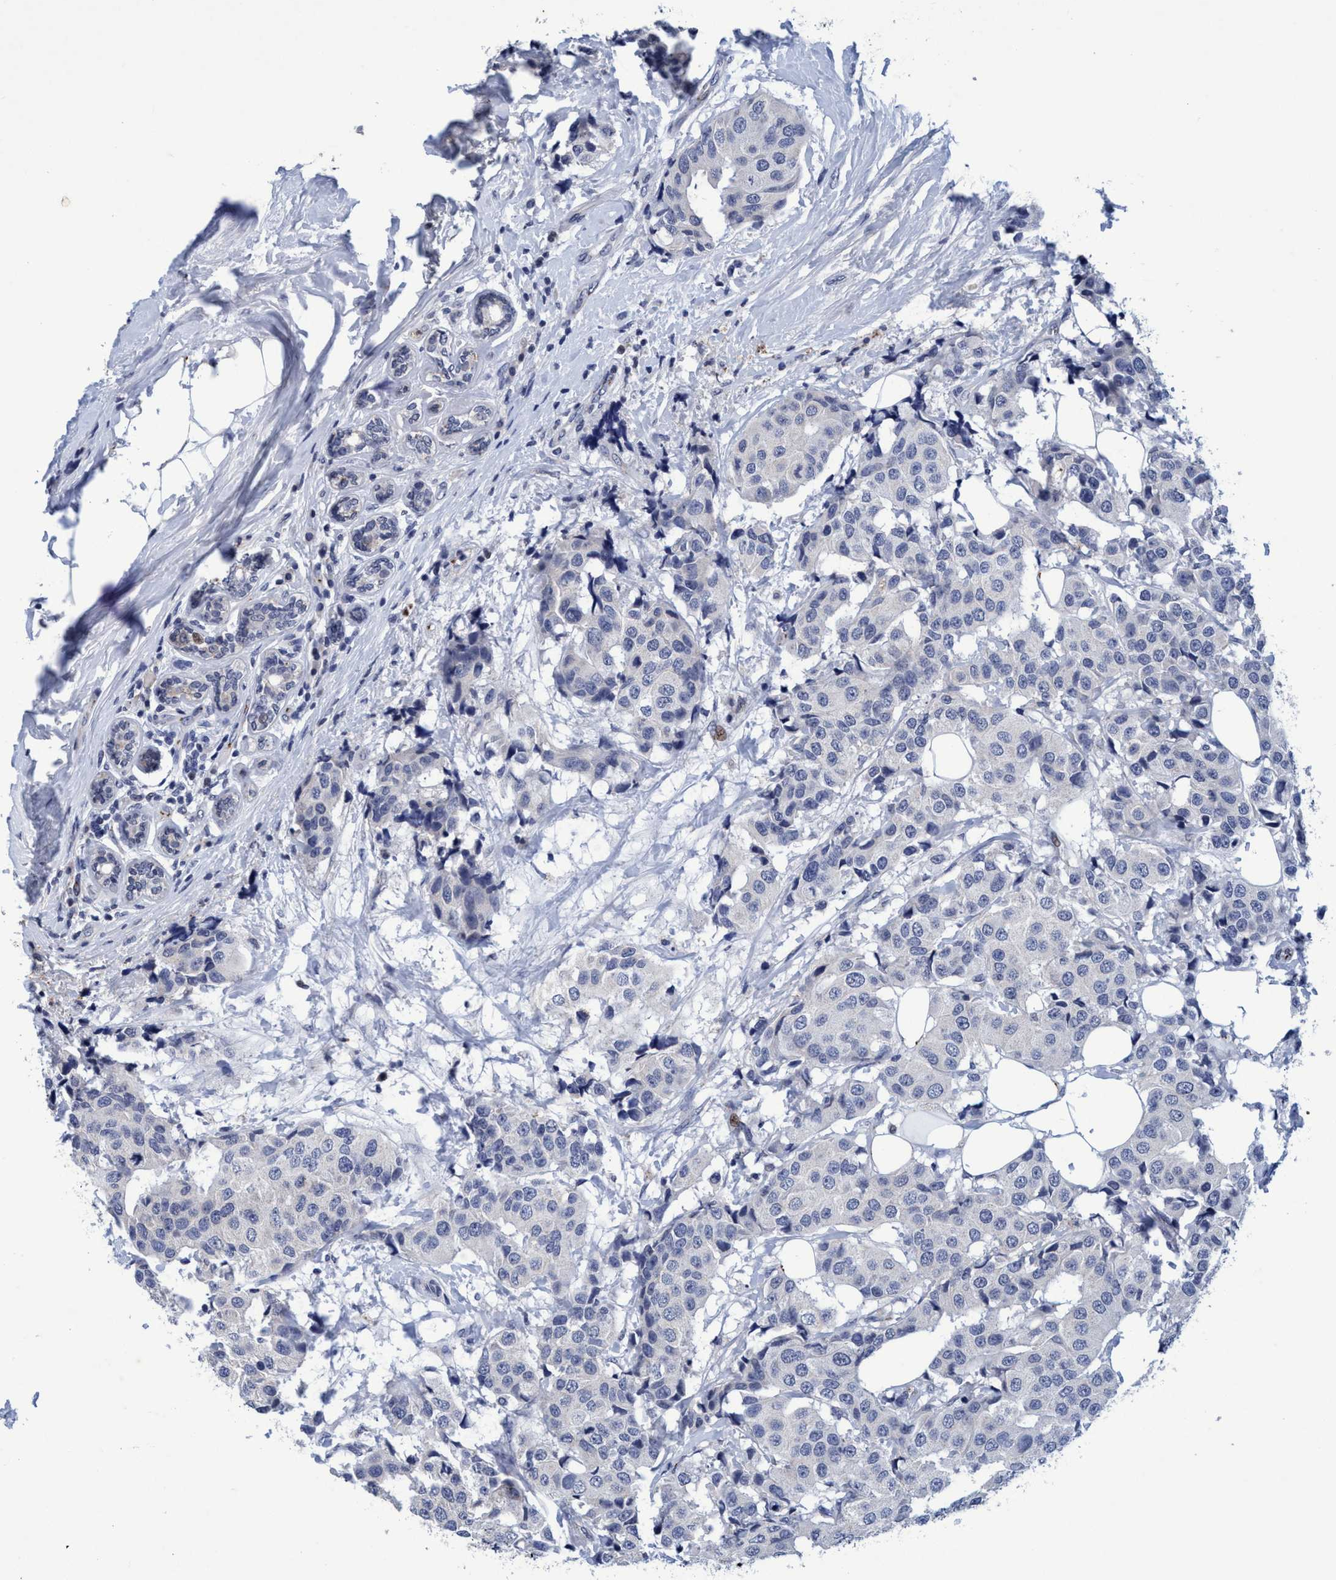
{"staining": {"intensity": "negative", "quantity": "none", "location": "none"}, "tissue": "breast cancer", "cell_type": "Tumor cells", "image_type": "cancer", "snomed": [{"axis": "morphology", "description": "Normal tissue, NOS"}, {"axis": "morphology", "description": "Duct carcinoma"}, {"axis": "topography", "description": "Breast"}], "caption": "Immunohistochemistry (IHC) photomicrograph of neoplastic tissue: breast infiltrating ductal carcinoma stained with DAB shows no significant protein positivity in tumor cells.", "gene": "GRB14", "patient": {"sex": "female", "age": 39}}